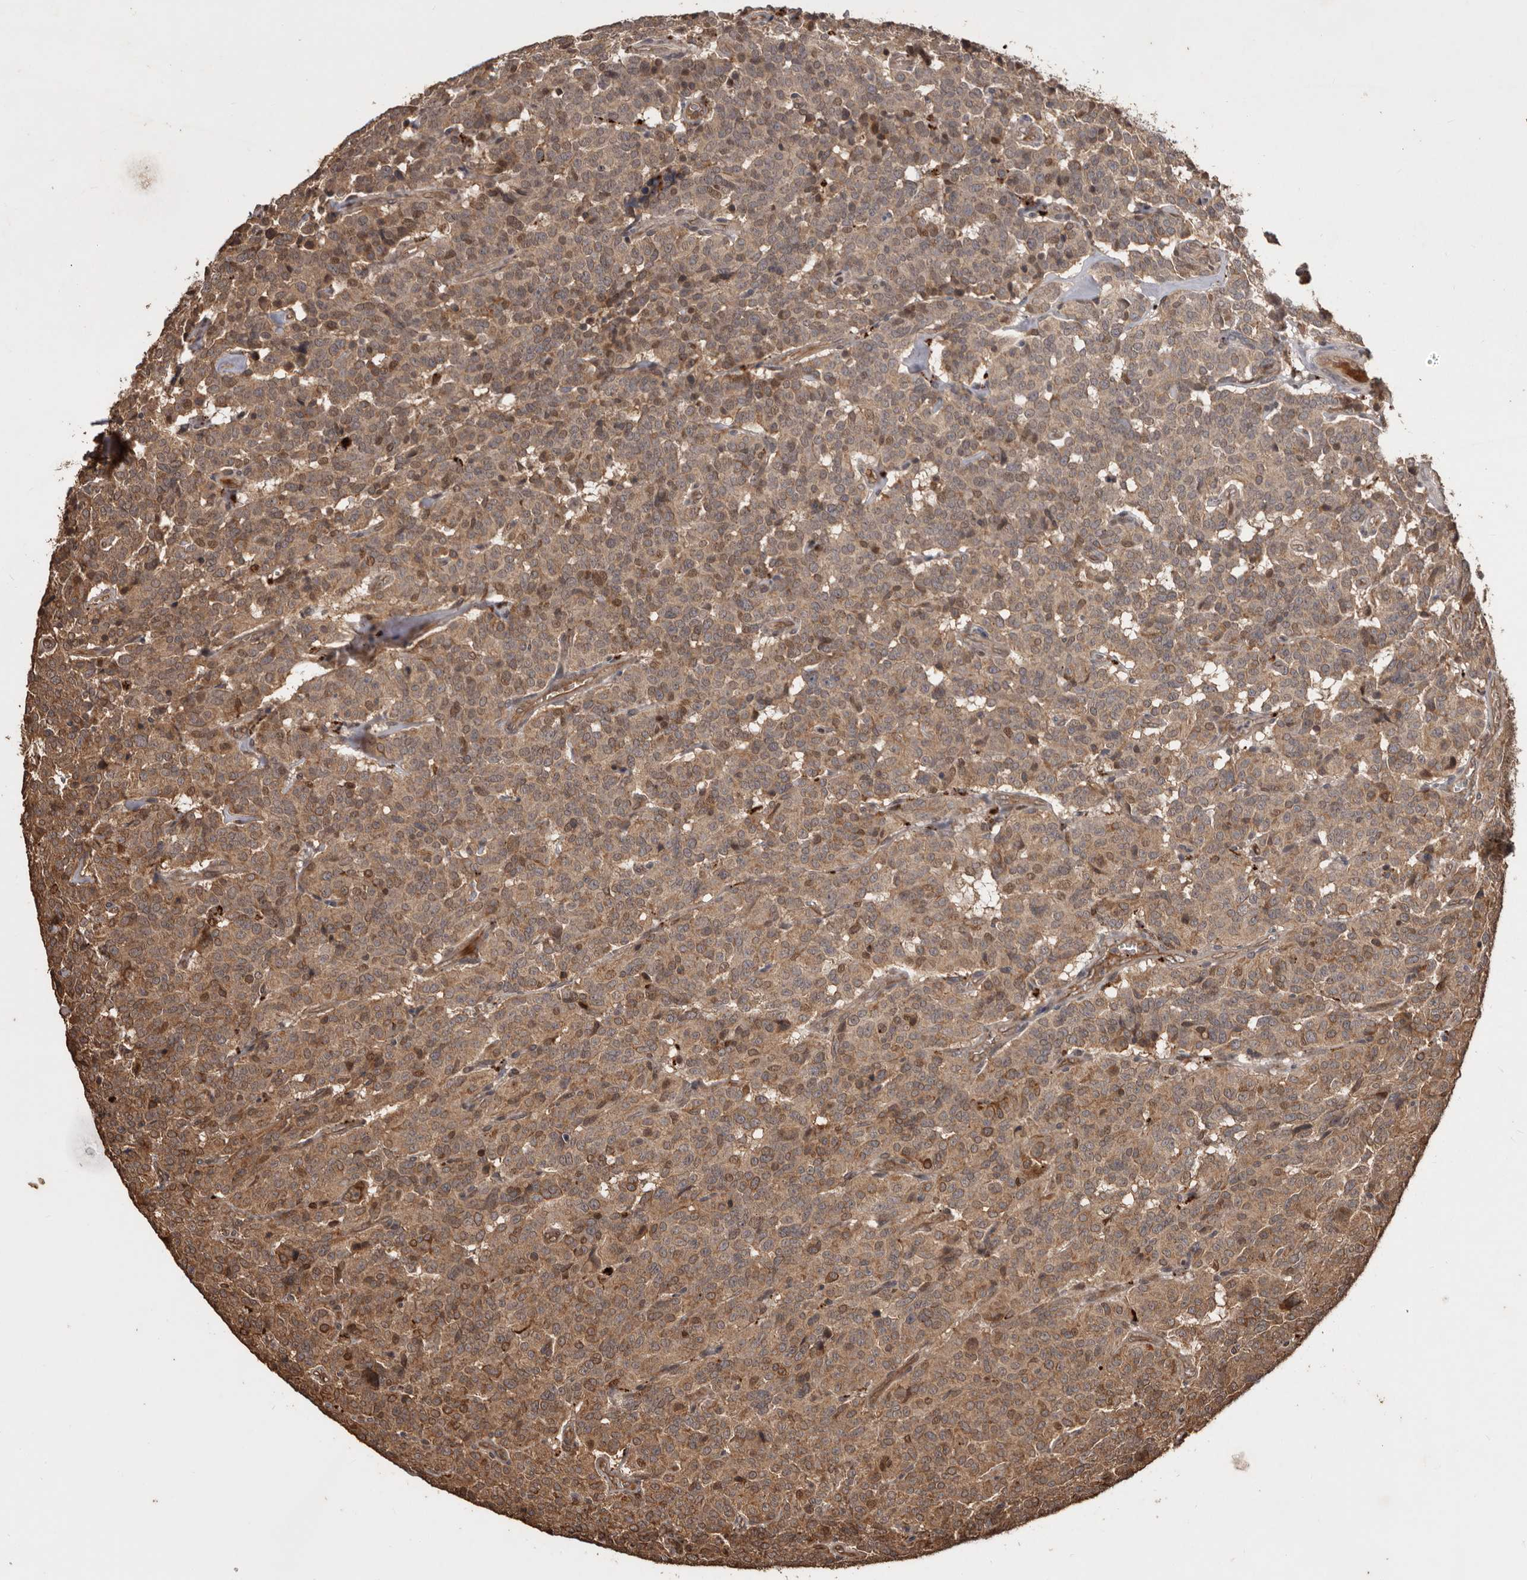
{"staining": {"intensity": "weak", "quantity": ">75%", "location": "cytoplasmic/membranous,nuclear"}, "tissue": "carcinoid", "cell_type": "Tumor cells", "image_type": "cancer", "snomed": [{"axis": "morphology", "description": "Carcinoid, malignant, NOS"}, {"axis": "topography", "description": "Lung"}], "caption": "Protein staining reveals weak cytoplasmic/membranous and nuclear positivity in about >75% of tumor cells in carcinoid (malignant).", "gene": "NUP43", "patient": {"sex": "female", "age": 46}}